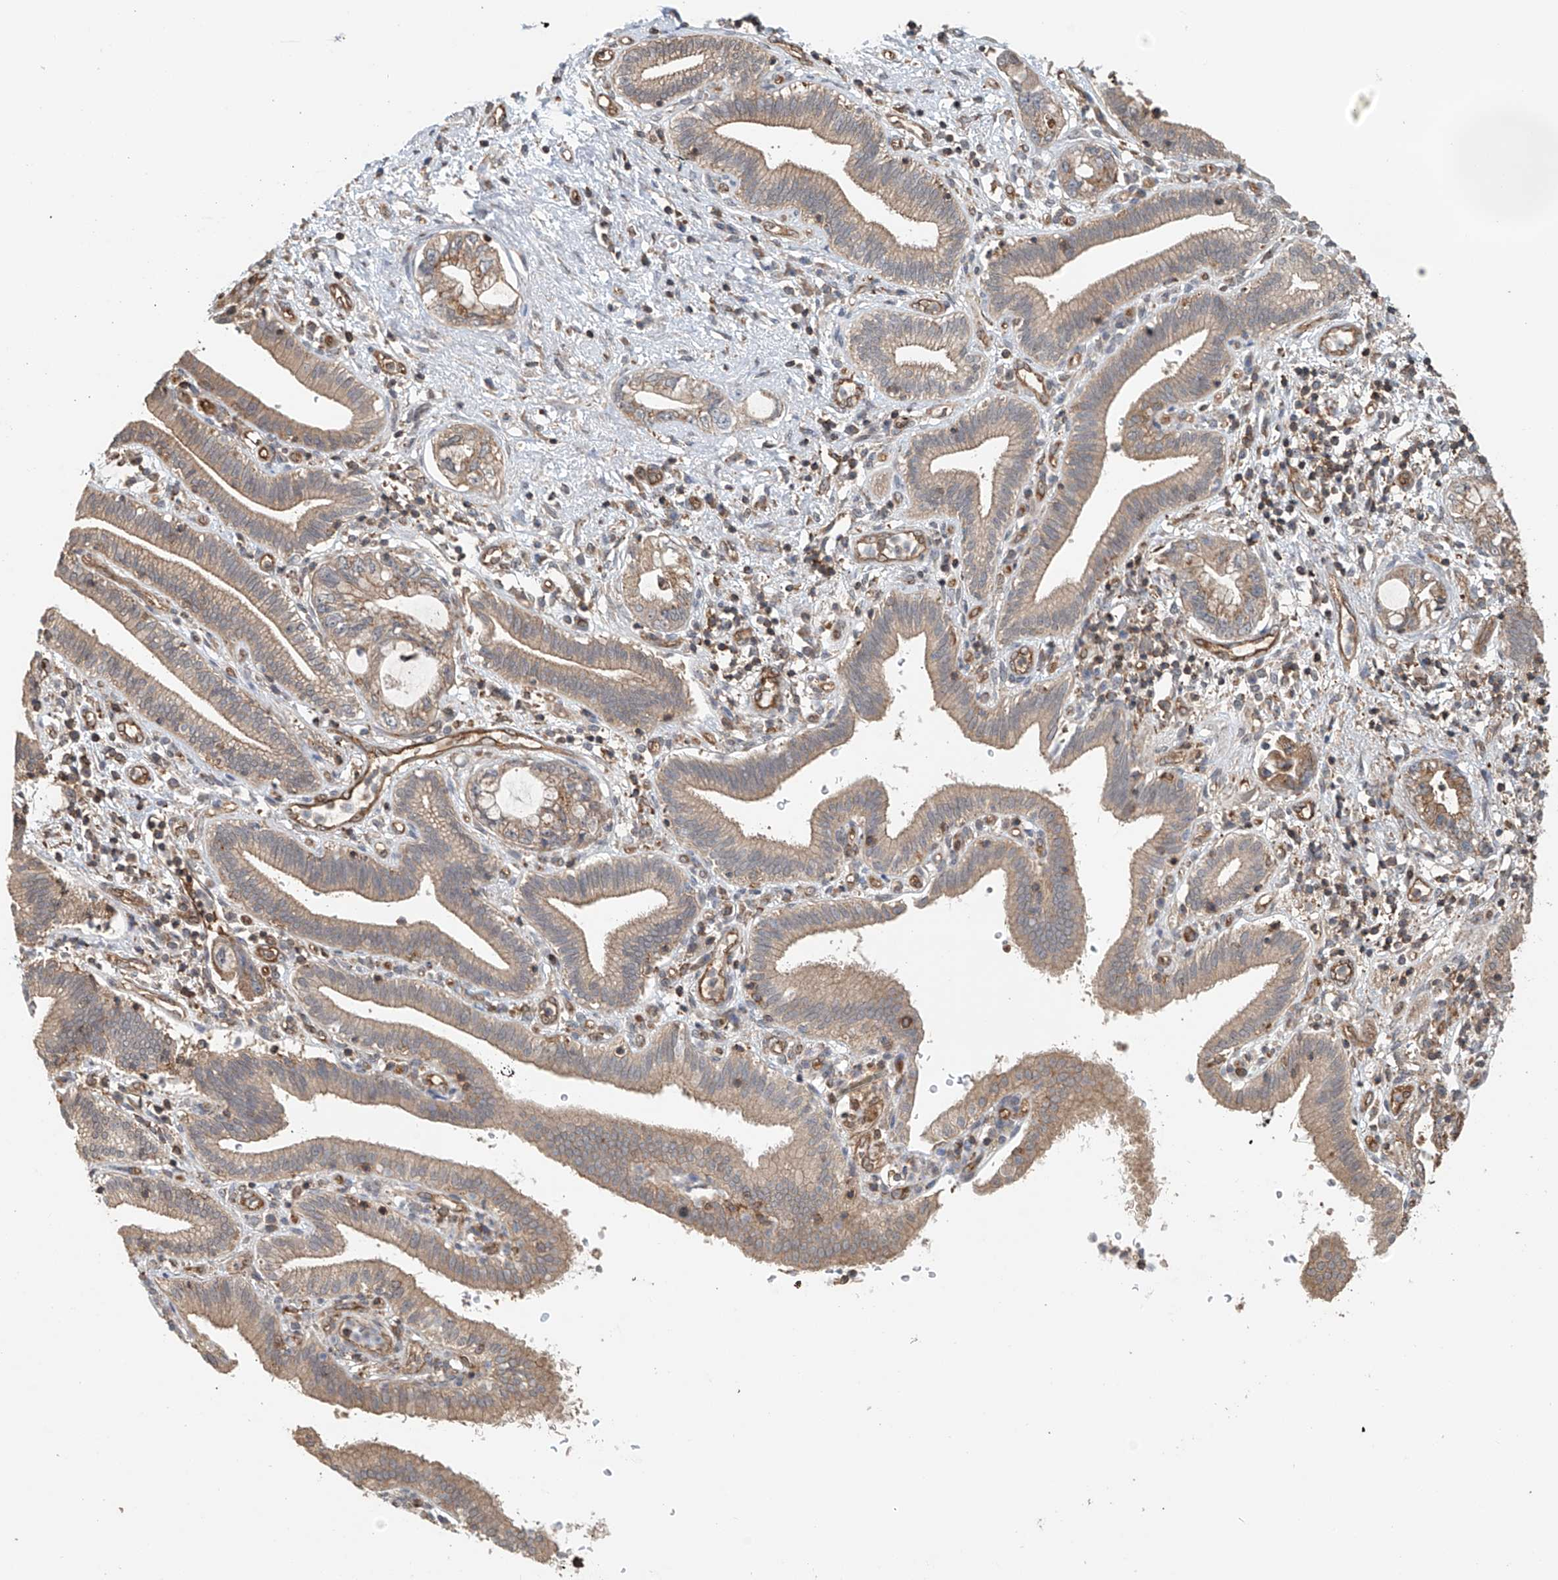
{"staining": {"intensity": "weak", "quantity": ">75%", "location": "cytoplasmic/membranous"}, "tissue": "pancreatic cancer", "cell_type": "Tumor cells", "image_type": "cancer", "snomed": [{"axis": "morphology", "description": "Adenocarcinoma, NOS"}, {"axis": "topography", "description": "Pancreas"}], "caption": "A histopathology image of human adenocarcinoma (pancreatic) stained for a protein shows weak cytoplasmic/membranous brown staining in tumor cells. The protein of interest is stained brown, and the nuclei are stained in blue (DAB (3,3'-diaminobenzidine) IHC with brightfield microscopy, high magnification).", "gene": "FRYL", "patient": {"sex": "female", "age": 73}}